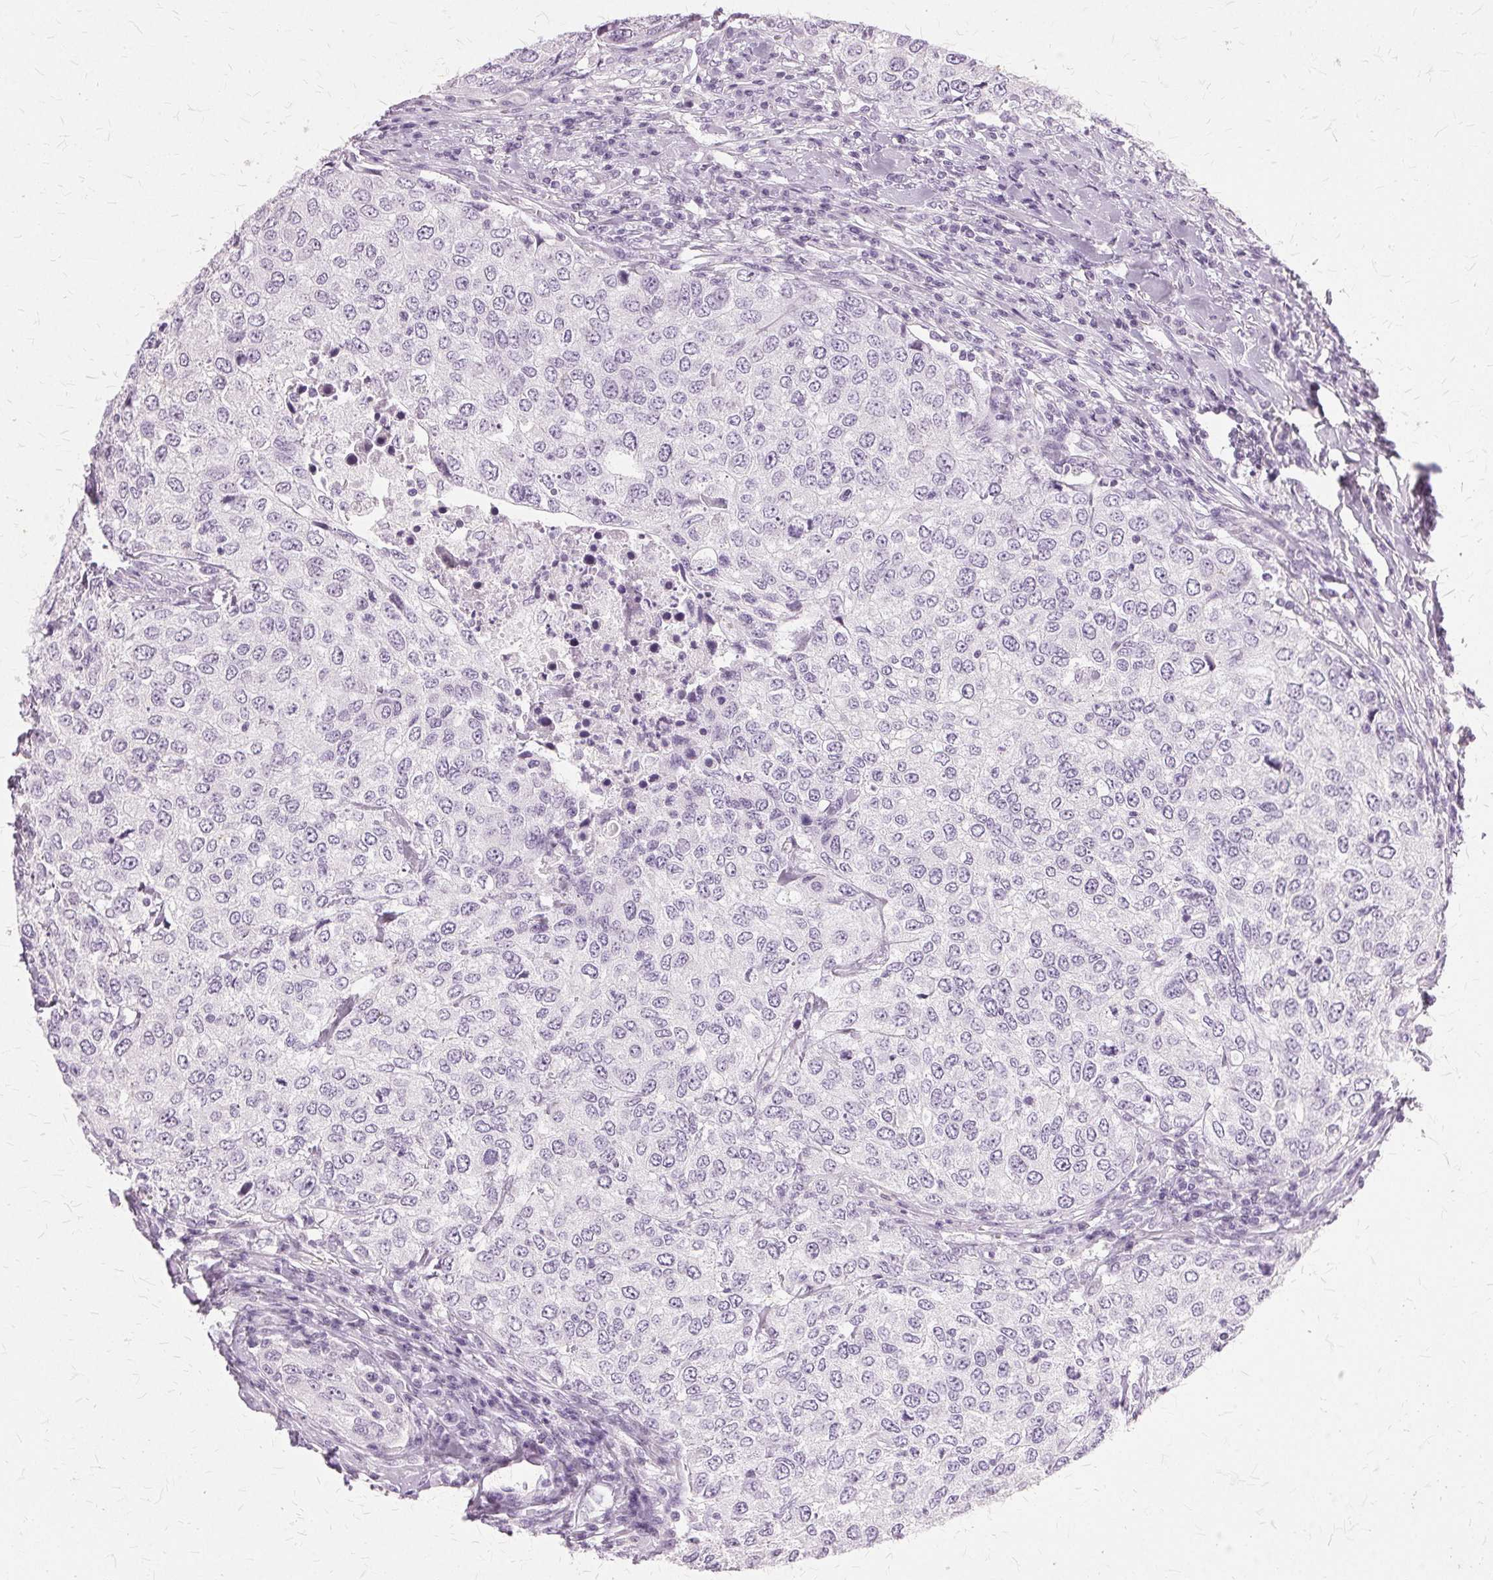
{"staining": {"intensity": "negative", "quantity": "none", "location": "none"}, "tissue": "urothelial cancer", "cell_type": "Tumor cells", "image_type": "cancer", "snomed": [{"axis": "morphology", "description": "Urothelial carcinoma, High grade"}, {"axis": "topography", "description": "Urinary bladder"}], "caption": "Immunohistochemistry of human urothelial carcinoma (high-grade) shows no expression in tumor cells. The staining is performed using DAB brown chromogen with nuclei counter-stained in using hematoxylin.", "gene": "SLC45A3", "patient": {"sex": "female", "age": 78}}